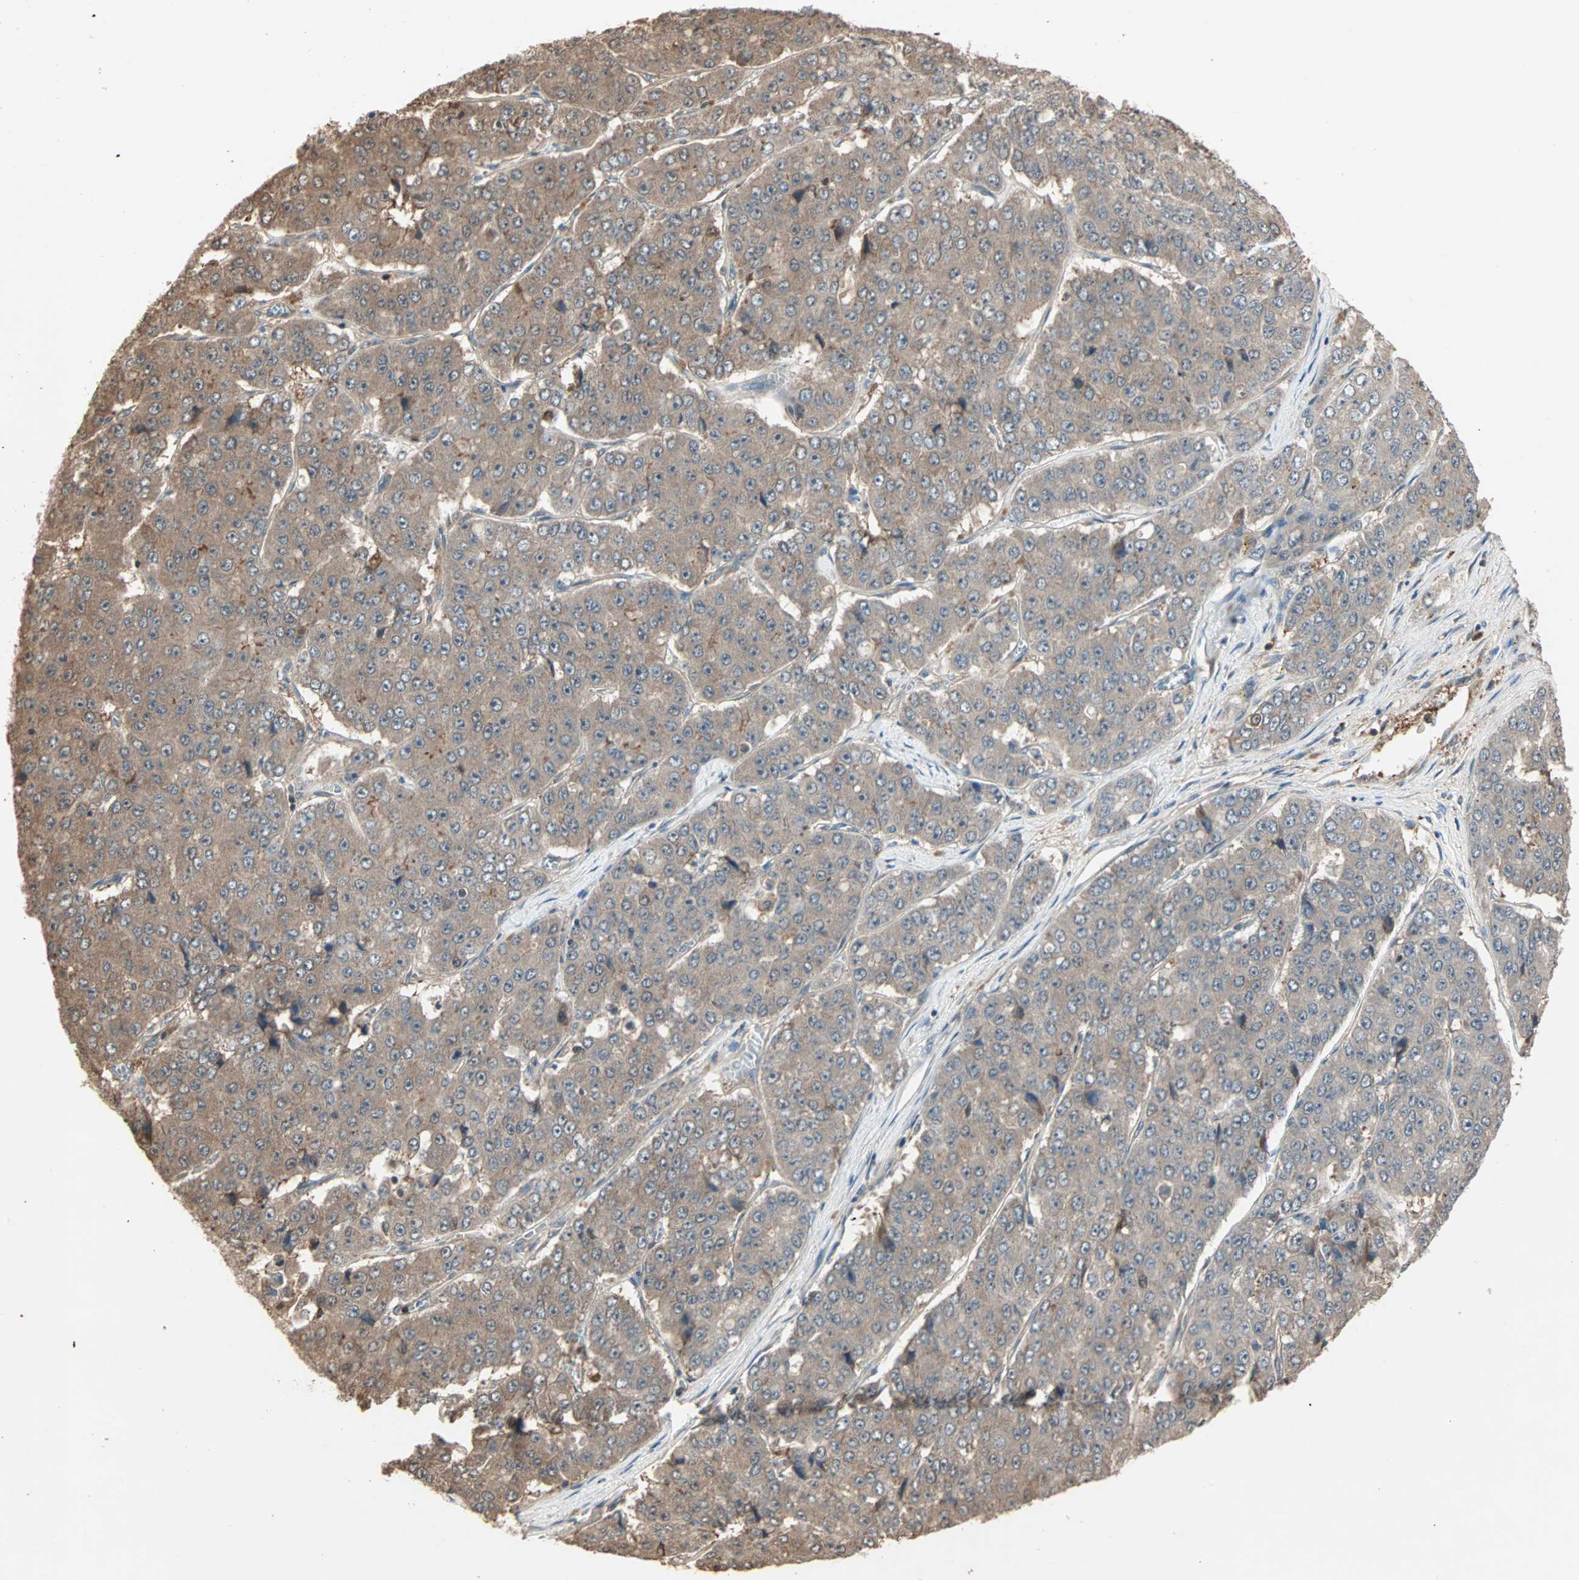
{"staining": {"intensity": "moderate", "quantity": ">75%", "location": "cytoplasmic/membranous"}, "tissue": "pancreatic cancer", "cell_type": "Tumor cells", "image_type": "cancer", "snomed": [{"axis": "morphology", "description": "Adenocarcinoma, NOS"}, {"axis": "topography", "description": "Pancreas"}], "caption": "Adenocarcinoma (pancreatic) stained with a brown dye demonstrates moderate cytoplasmic/membranous positive expression in about >75% of tumor cells.", "gene": "DRG2", "patient": {"sex": "male", "age": 50}}